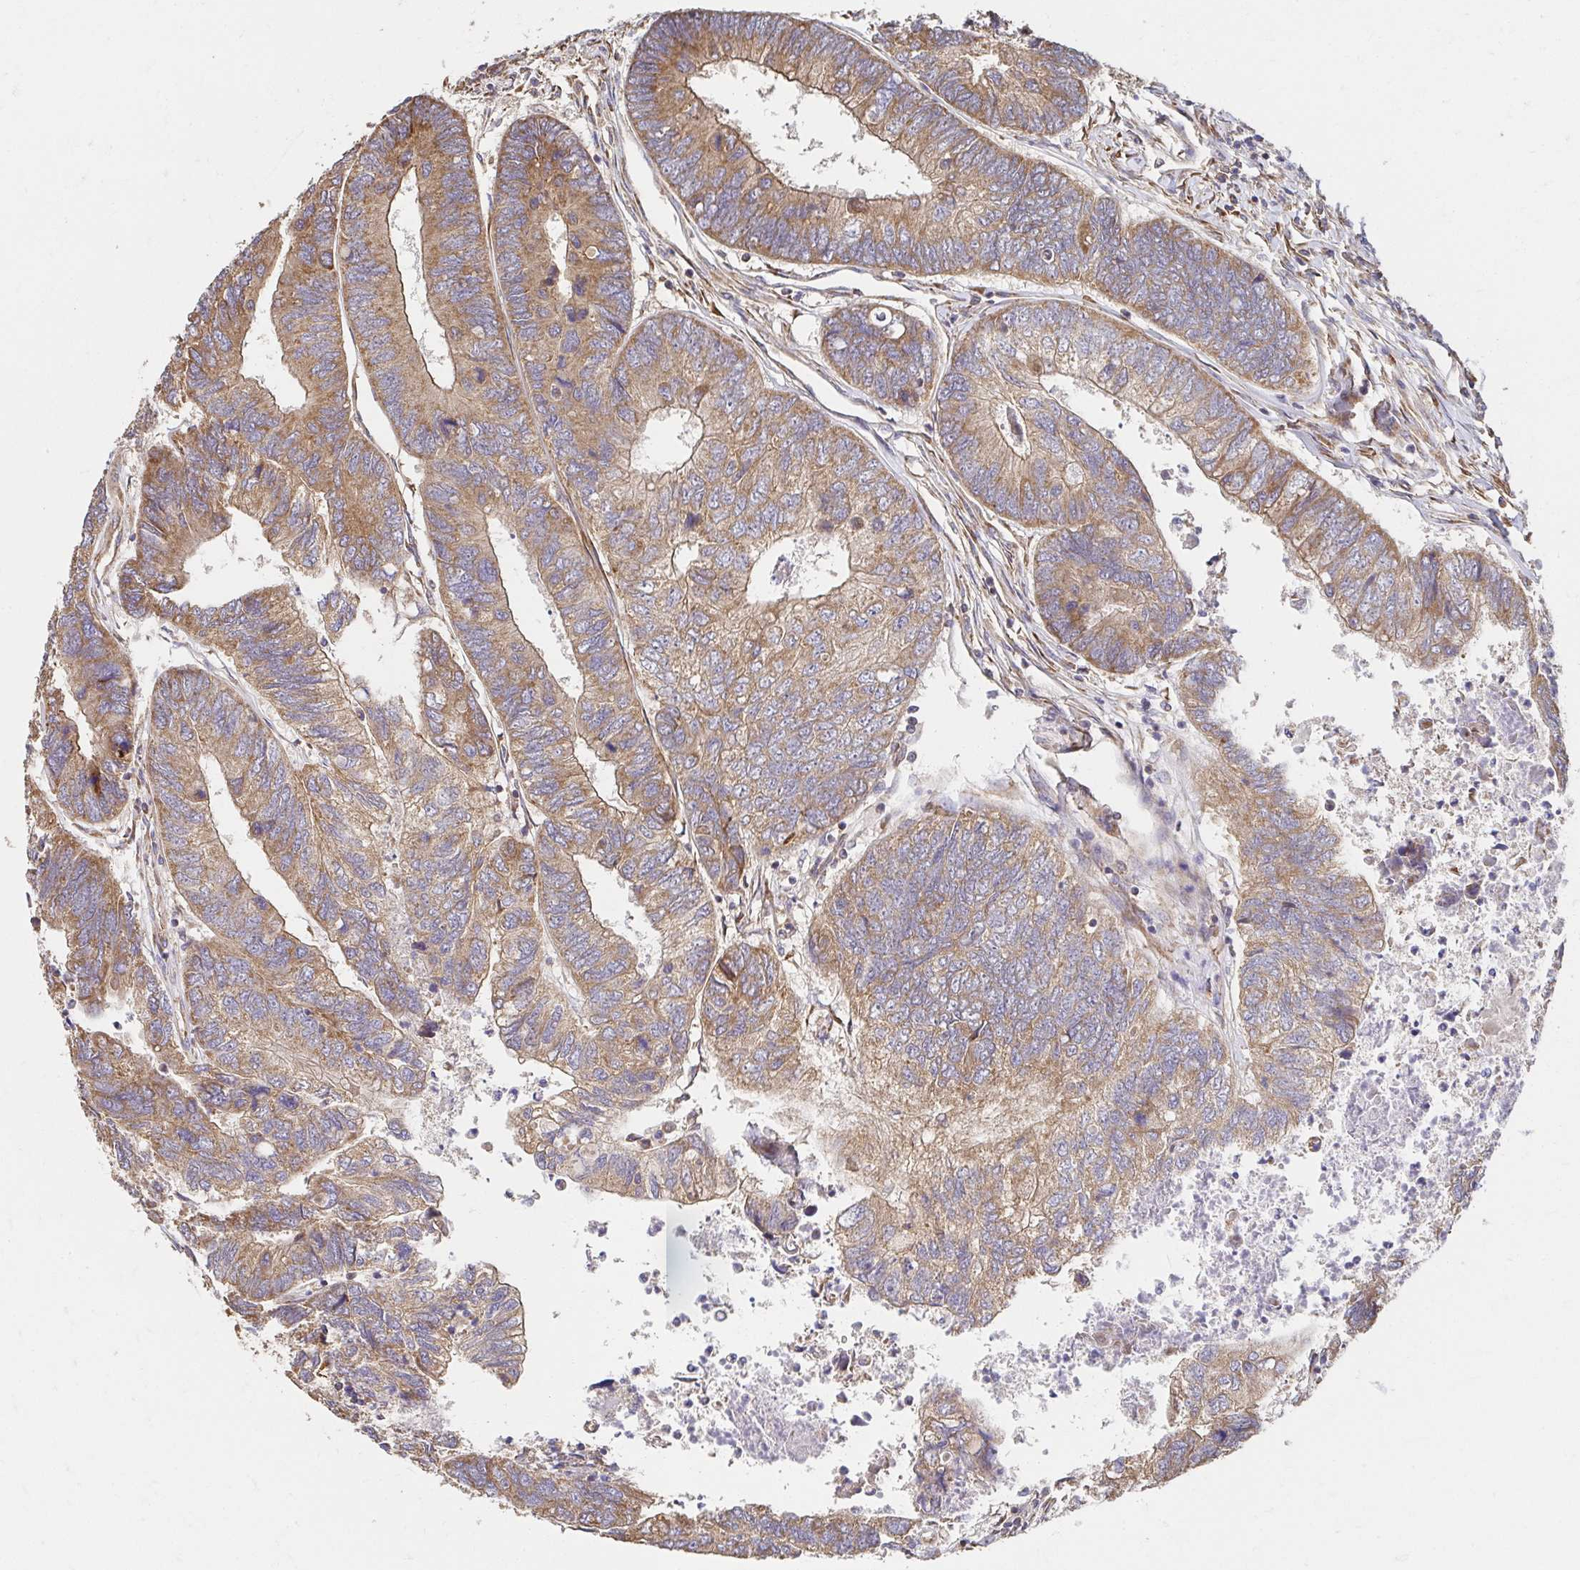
{"staining": {"intensity": "moderate", "quantity": ">75%", "location": "cytoplasmic/membranous"}, "tissue": "colorectal cancer", "cell_type": "Tumor cells", "image_type": "cancer", "snomed": [{"axis": "morphology", "description": "Adenocarcinoma, NOS"}, {"axis": "topography", "description": "Colon"}], "caption": "This histopathology image exhibits colorectal adenocarcinoma stained with IHC to label a protein in brown. The cytoplasmic/membranous of tumor cells show moderate positivity for the protein. Nuclei are counter-stained blue.", "gene": "APBB1", "patient": {"sex": "female", "age": 67}}